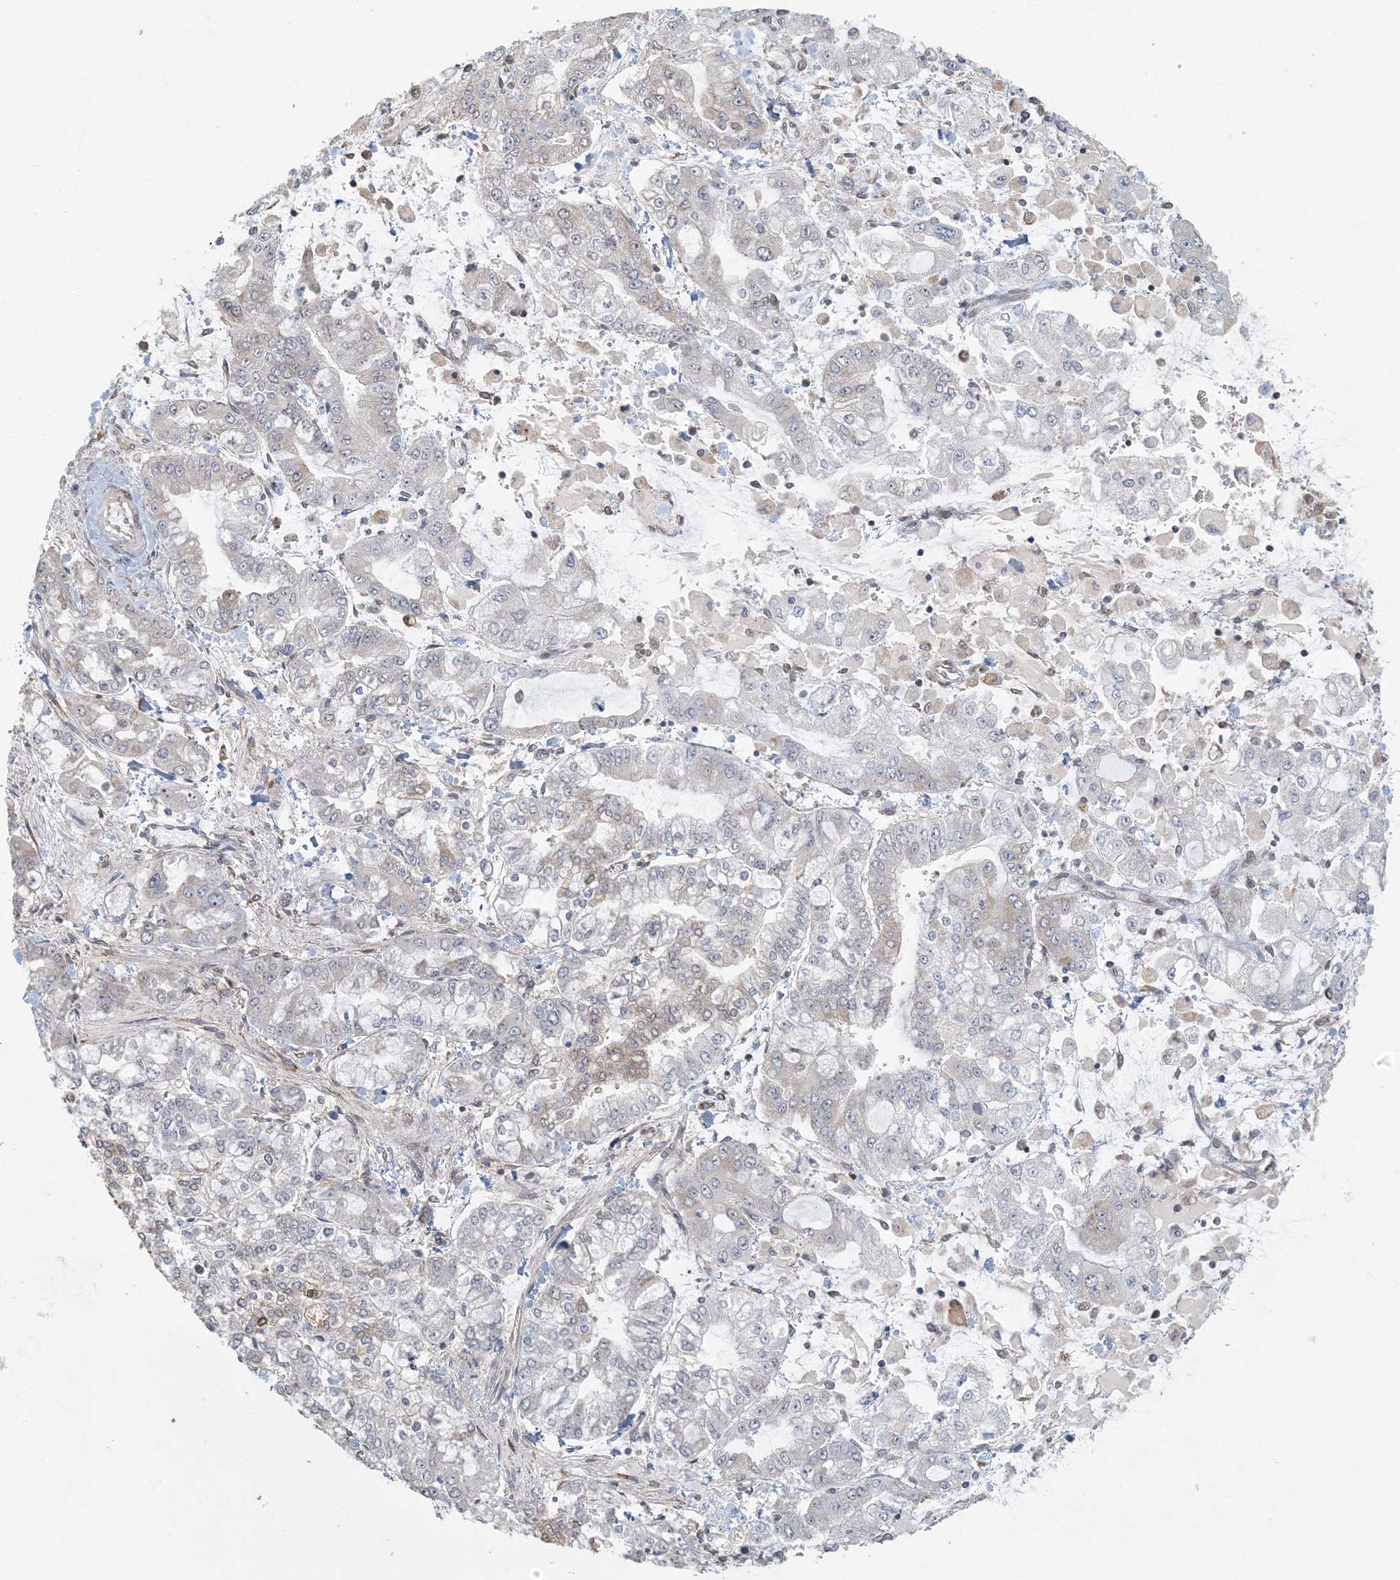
{"staining": {"intensity": "weak", "quantity": "<25%", "location": "cytoplasmic/membranous"}, "tissue": "stomach cancer", "cell_type": "Tumor cells", "image_type": "cancer", "snomed": [{"axis": "morphology", "description": "Normal tissue, NOS"}, {"axis": "morphology", "description": "Adenocarcinoma, NOS"}, {"axis": "topography", "description": "Stomach, upper"}, {"axis": "topography", "description": "Stomach"}], "caption": "Histopathology image shows no significant protein positivity in tumor cells of adenocarcinoma (stomach).", "gene": "AK9", "patient": {"sex": "male", "age": 76}}